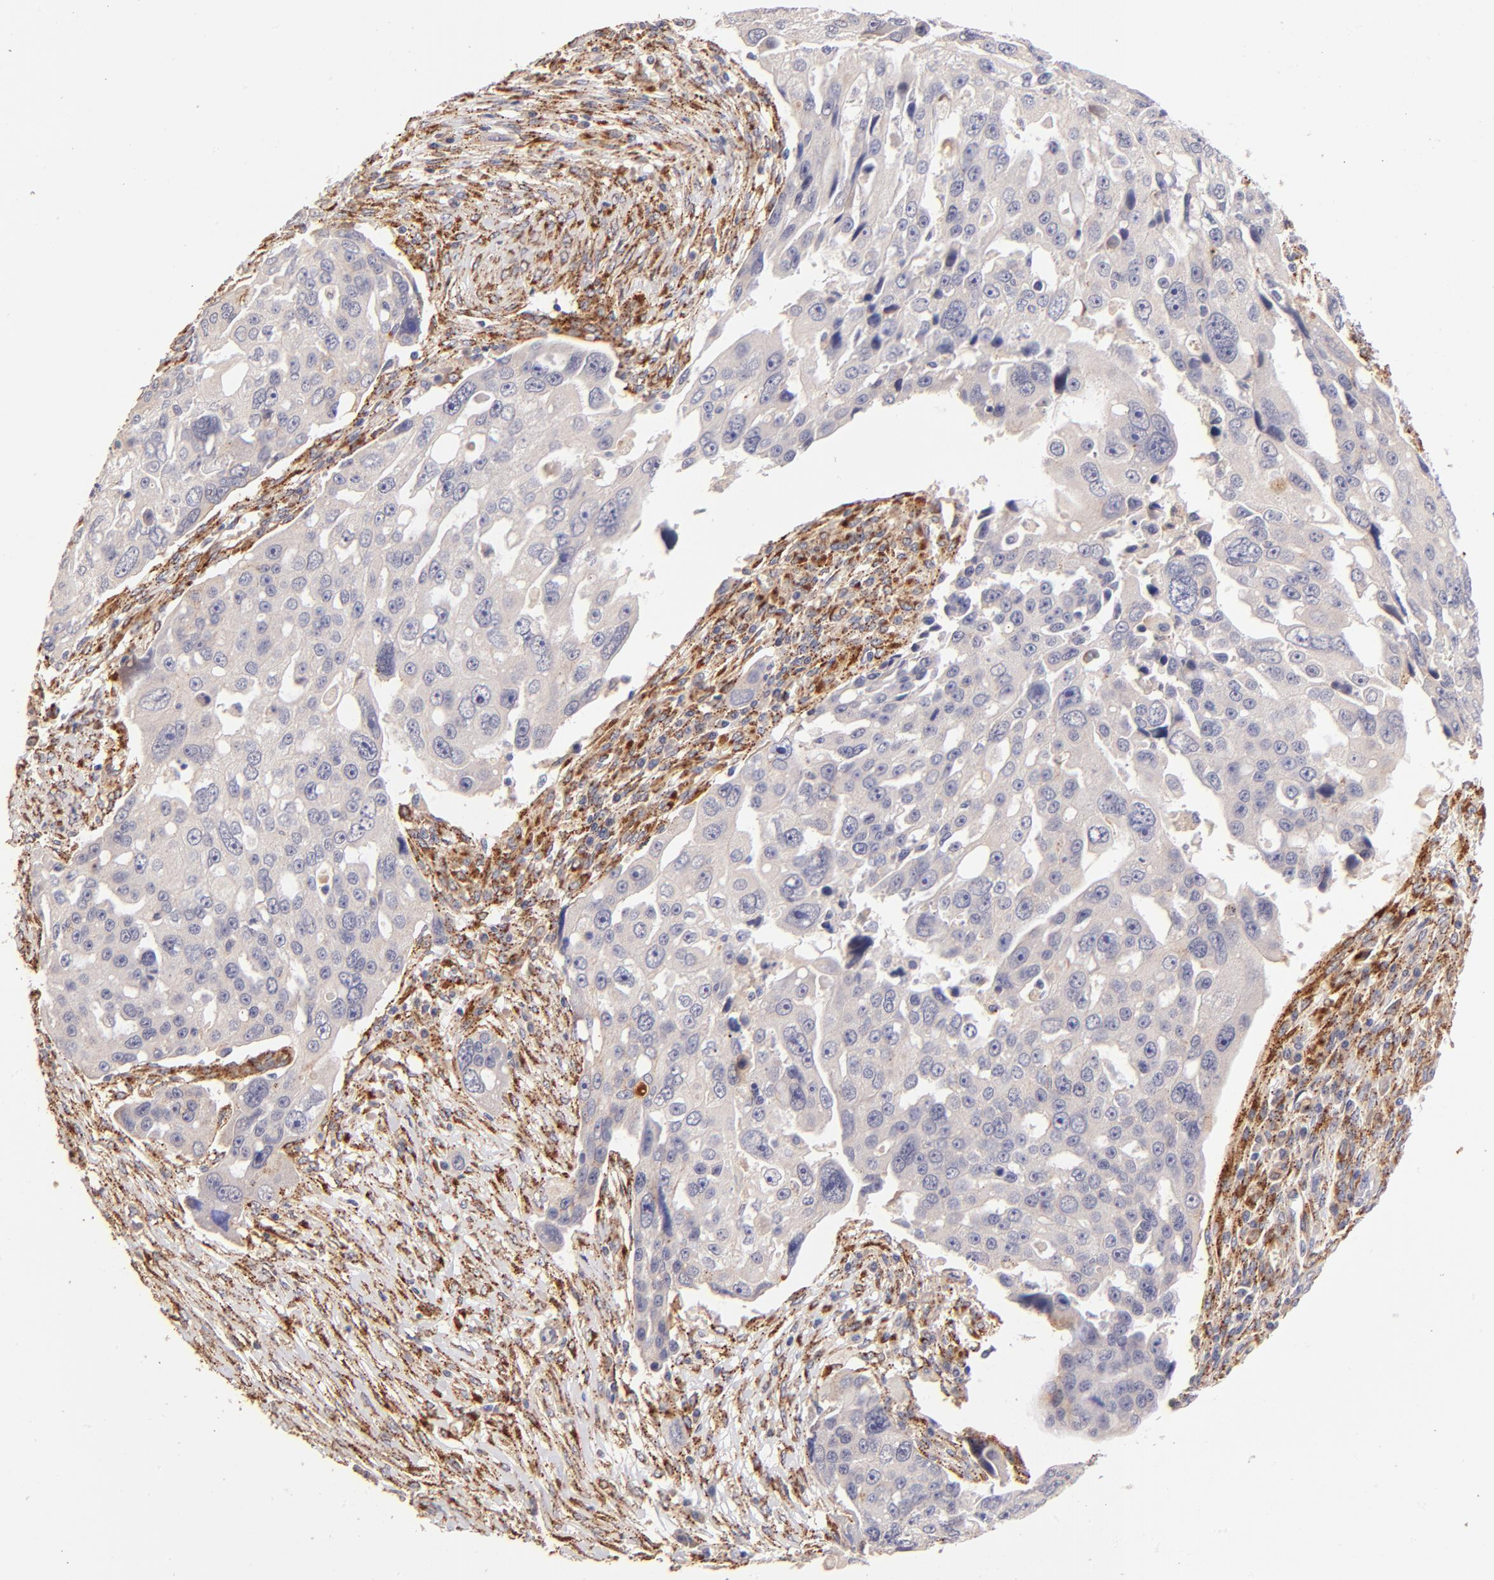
{"staining": {"intensity": "negative", "quantity": "none", "location": "none"}, "tissue": "ovarian cancer", "cell_type": "Tumor cells", "image_type": "cancer", "snomed": [{"axis": "morphology", "description": "Carcinoma, endometroid"}, {"axis": "topography", "description": "Ovary"}], "caption": "Immunohistochemistry histopathology image of ovarian cancer (endometroid carcinoma) stained for a protein (brown), which exhibits no positivity in tumor cells. (DAB immunohistochemistry (IHC), high magnification).", "gene": "SPARC", "patient": {"sex": "female", "age": 75}}